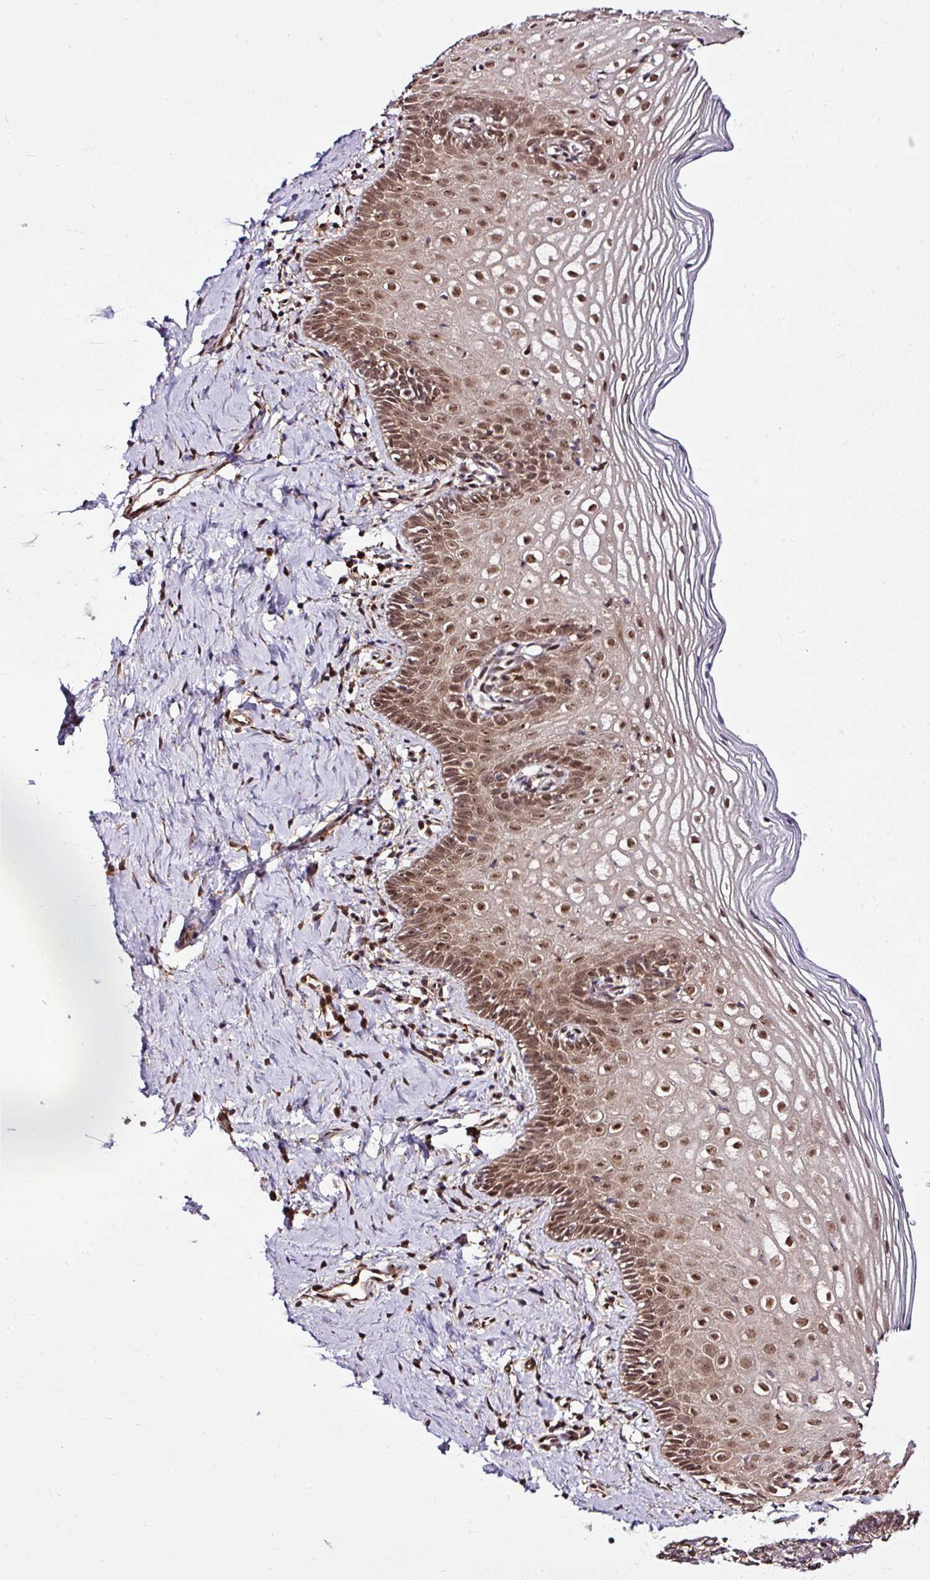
{"staining": {"intensity": "strong", "quantity": ">75%", "location": "nuclear"}, "tissue": "cervix", "cell_type": "Glandular cells", "image_type": "normal", "snomed": [{"axis": "morphology", "description": "Normal tissue, NOS"}, {"axis": "topography", "description": "Cervix"}], "caption": "This is a micrograph of immunohistochemistry (IHC) staining of normal cervix, which shows strong positivity in the nuclear of glandular cells.", "gene": "FAM153A", "patient": {"sex": "female", "age": 44}}